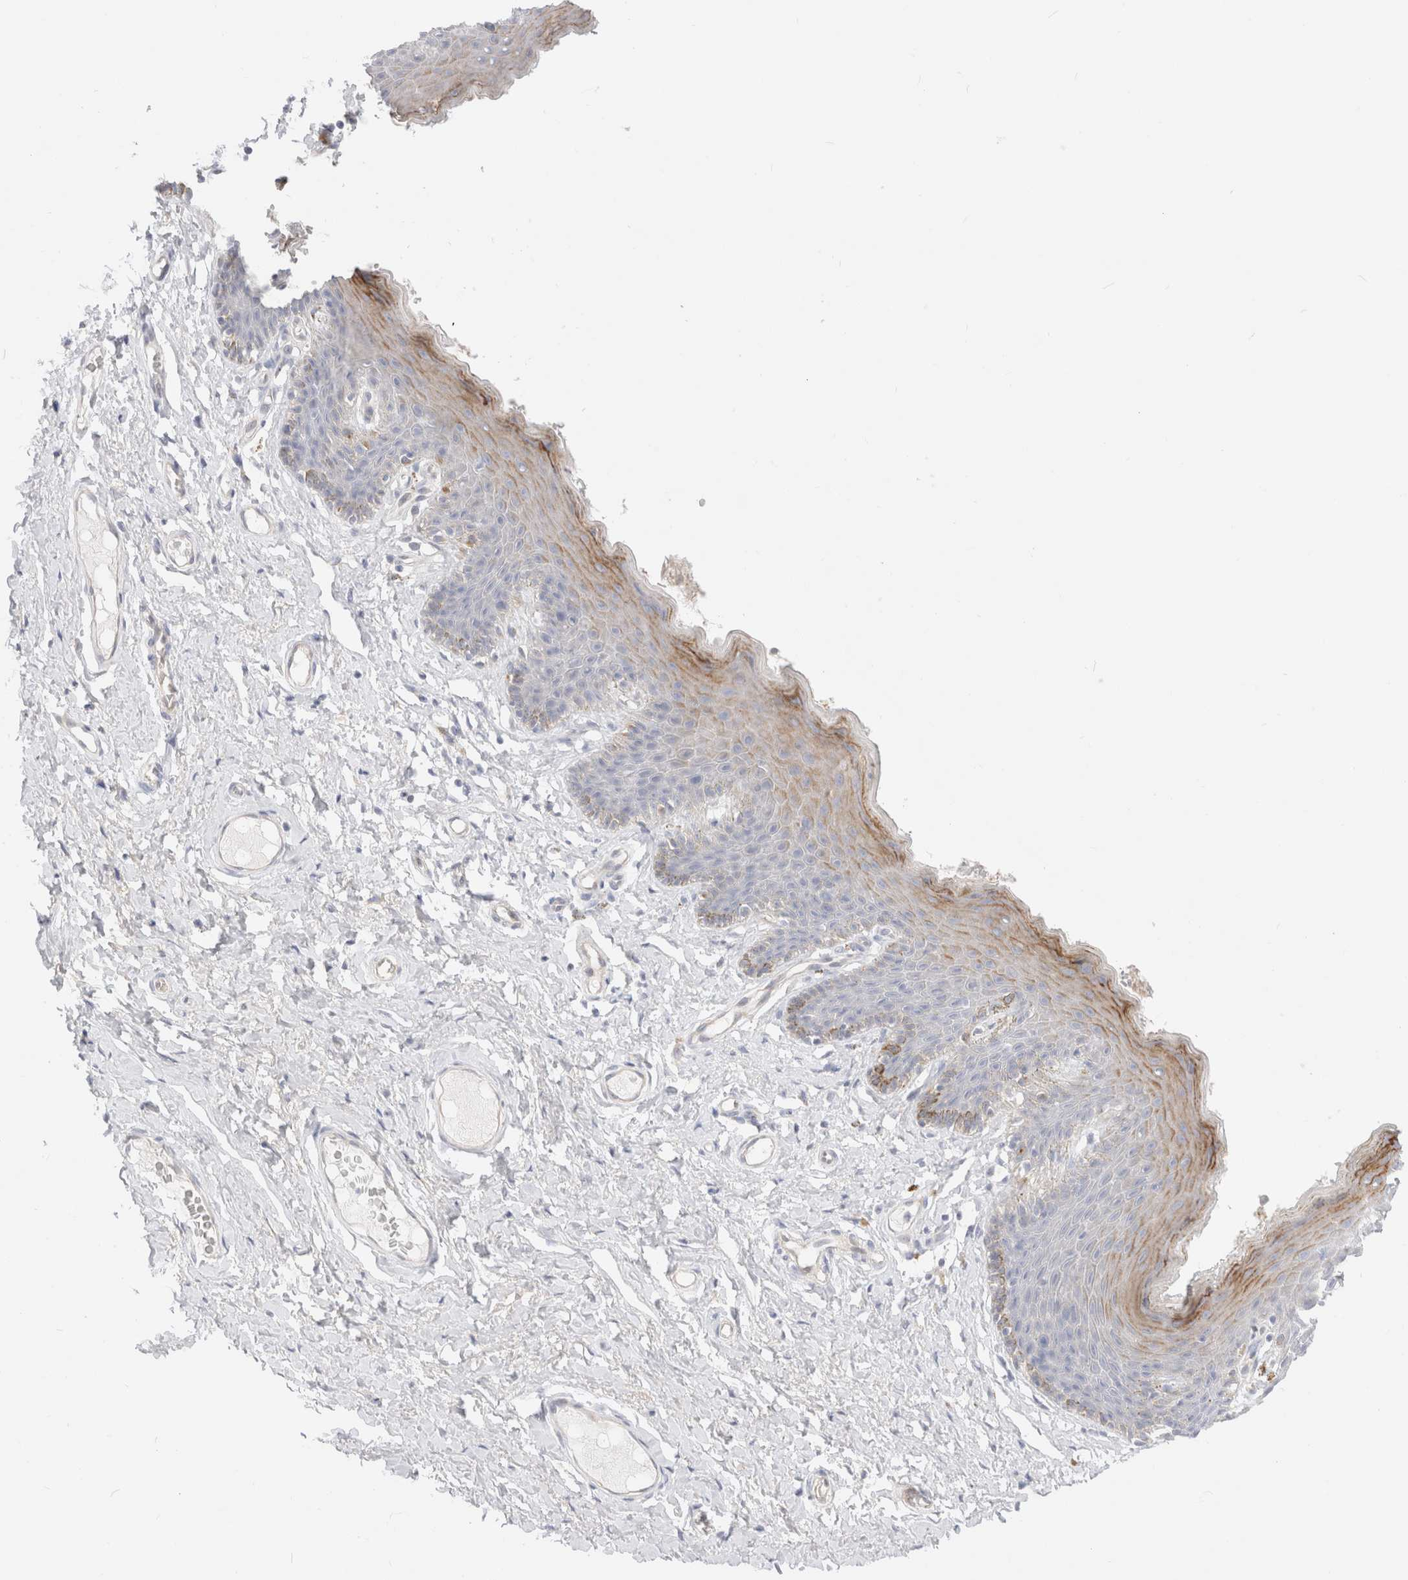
{"staining": {"intensity": "moderate", "quantity": "<25%", "location": "cytoplasmic/membranous"}, "tissue": "skin", "cell_type": "Epidermal cells", "image_type": "normal", "snomed": [{"axis": "morphology", "description": "Normal tissue, NOS"}, {"axis": "topography", "description": "Vulva"}], "caption": "Immunohistochemistry (IHC) staining of benign skin, which reveals low levels of moderate cytoplasmic/membranous staining in approximately <25% of epidermal cells indicating moderate cytoplasmic/membranous protein staining. The staining was performed using DAB (3,3'-diaminobenzidine) (brown) for protein detection and nuclei were counterstained in hematoxylin (blue).", "gene": "EFCAB13", "patient": {"sex": "female", "age": 66}}